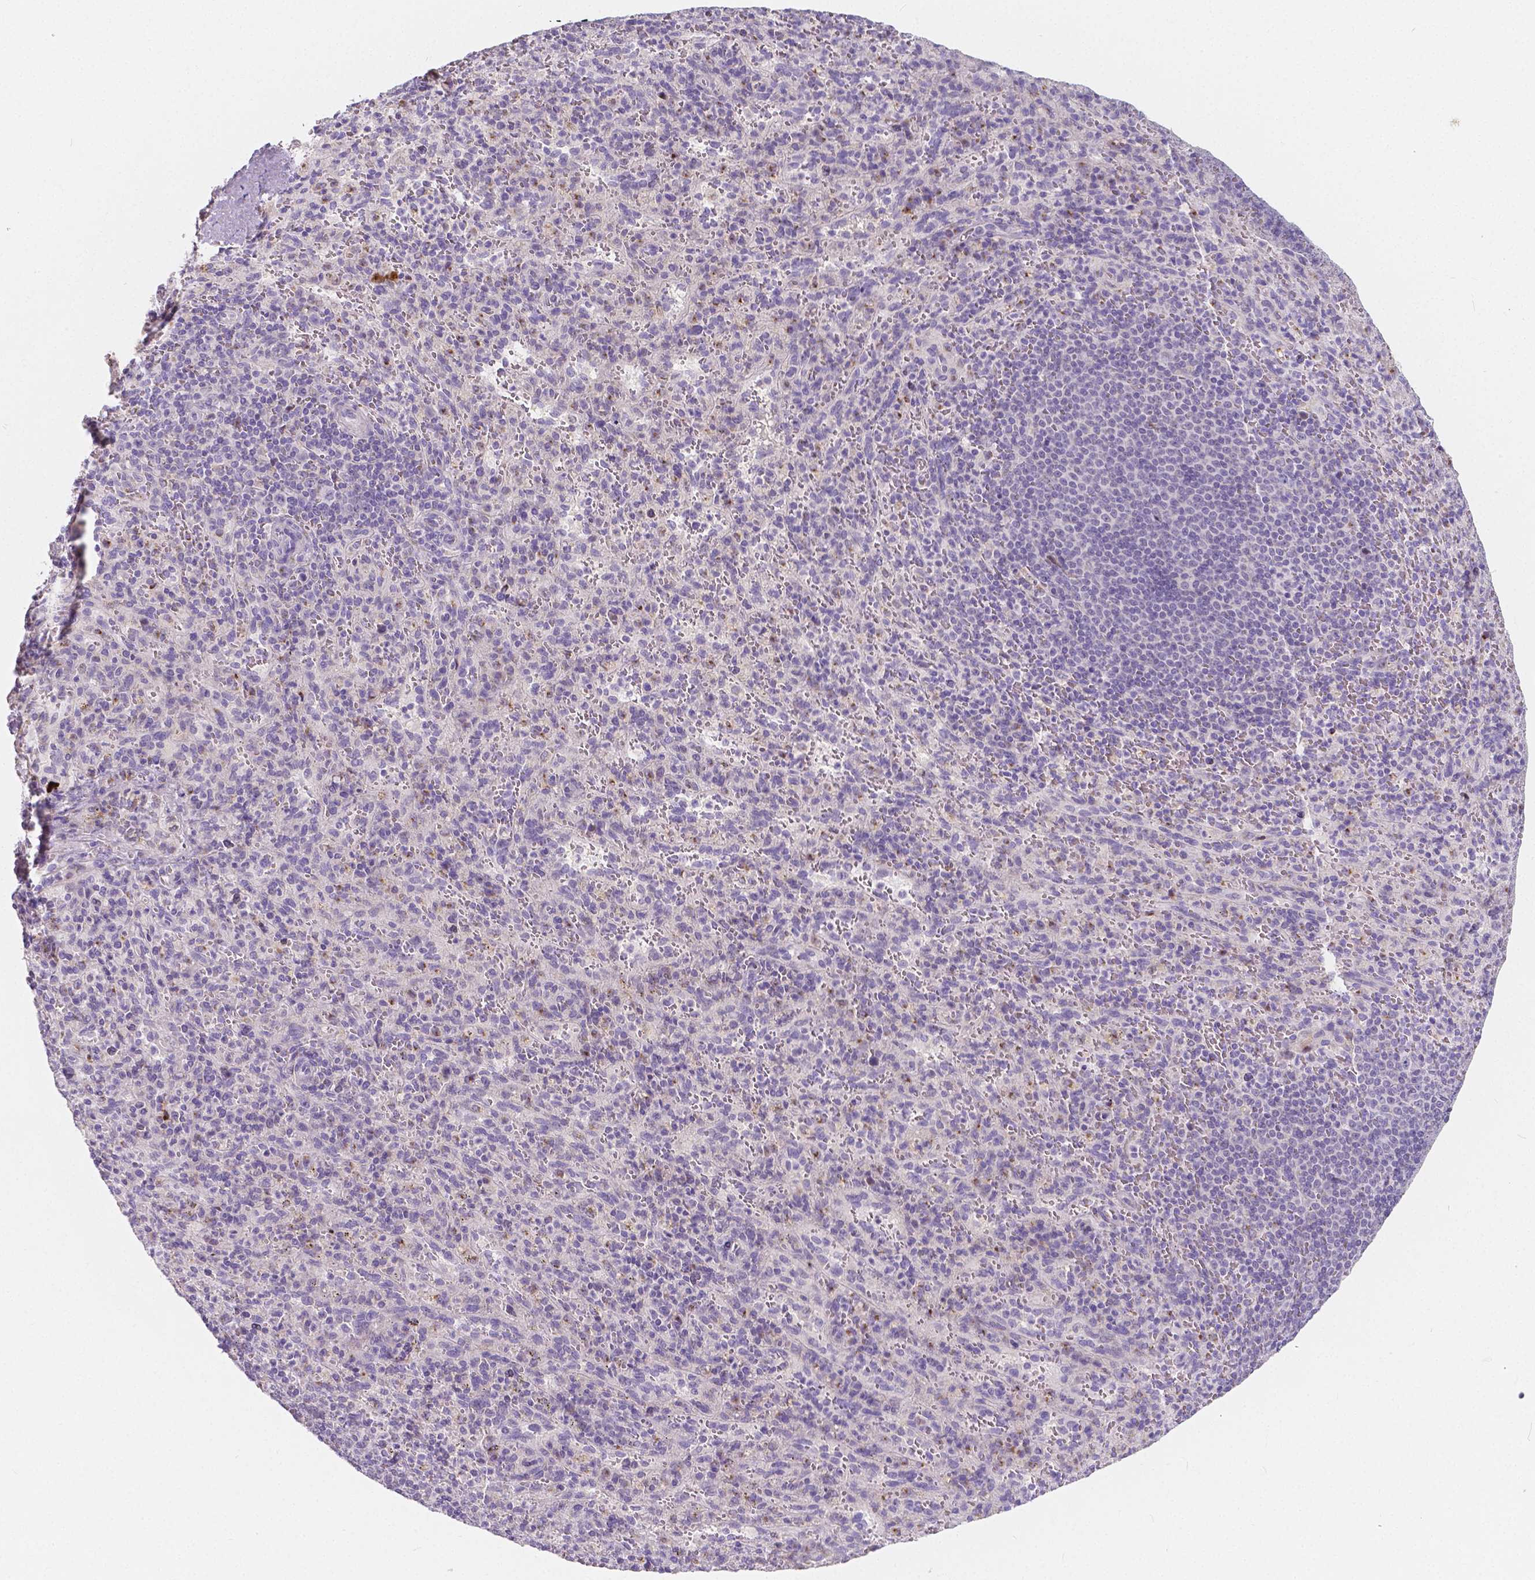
{"staining": {"intensity": "negative", "quantity": "none", "location": "none"}, "tissue": "spleen", "cell_type": "Cells in red pulp", "image_type": "normal", "snomed": [{"axis": "morphology", "description": "Normal tissue, NOS"}, {"axis": "topography", "description": "Spleen"}], "caption": "The IHC micrograph has no significant staining in cells in red pulp of spleen.", "gene": "RNF186", "patient": {"sex": "male", "age": 57}}